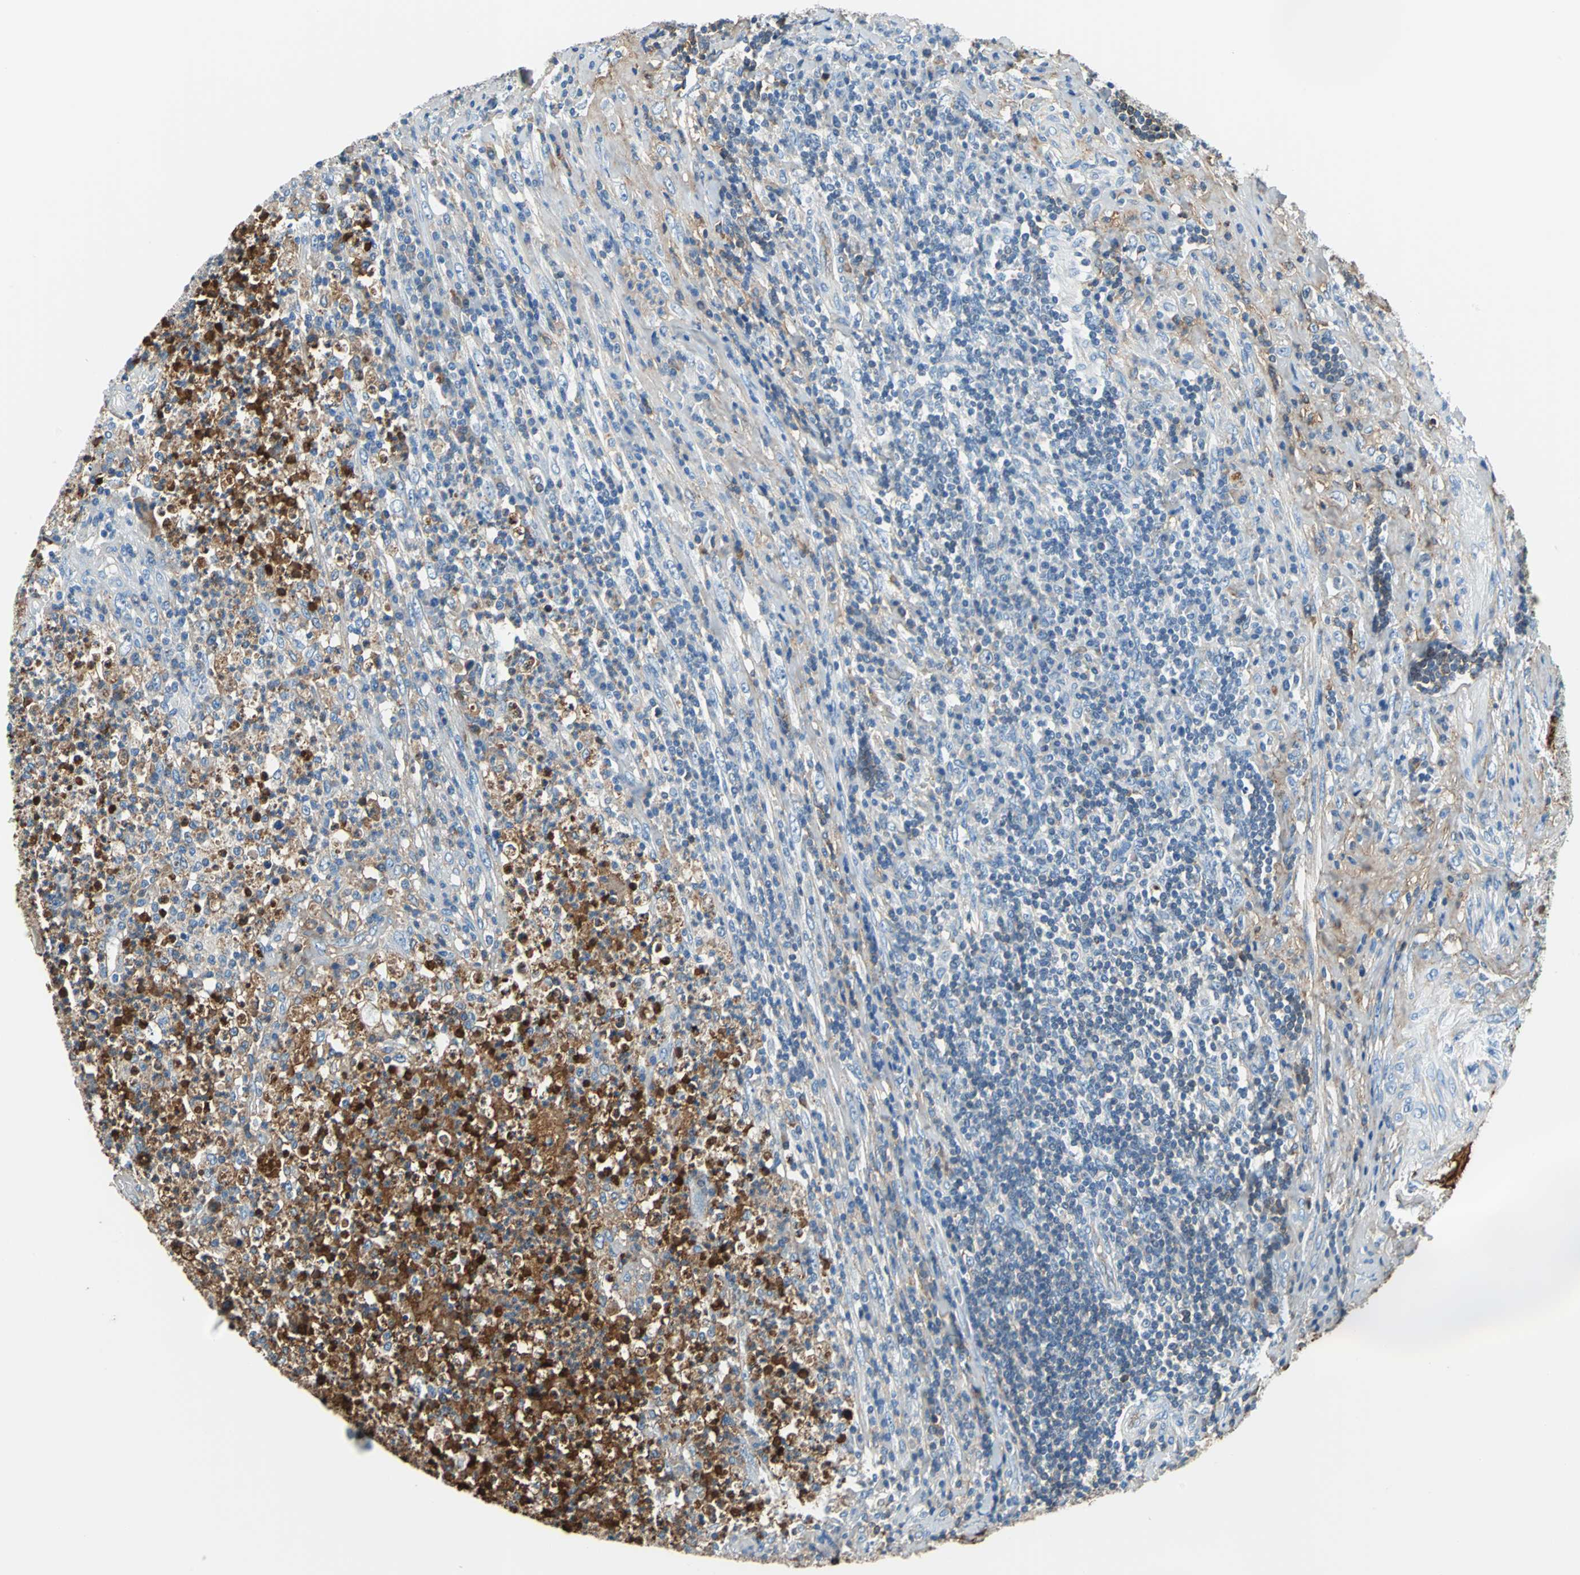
{"staining": {"intensity": "weak", "quantity": "<25%", "location": "cytoplasmic/membranous"}, "tissue": "testis cancer", "cell_type": "Tumor cells", "image_type": "cancer", "snomed": [{"axis": "morphology", "description": "Necrosis, NOS"}, {"axis": "morphology", "description": "Carcinoma, Embryonal, NOS"}, {"axis": "topography", "description": "Testis"}], "caption": "Tumor cells show no significant protein expression in embryonal carcinoma (testis).", "gene": "ALB", "patient": {"sex": "male", "age": 19}}